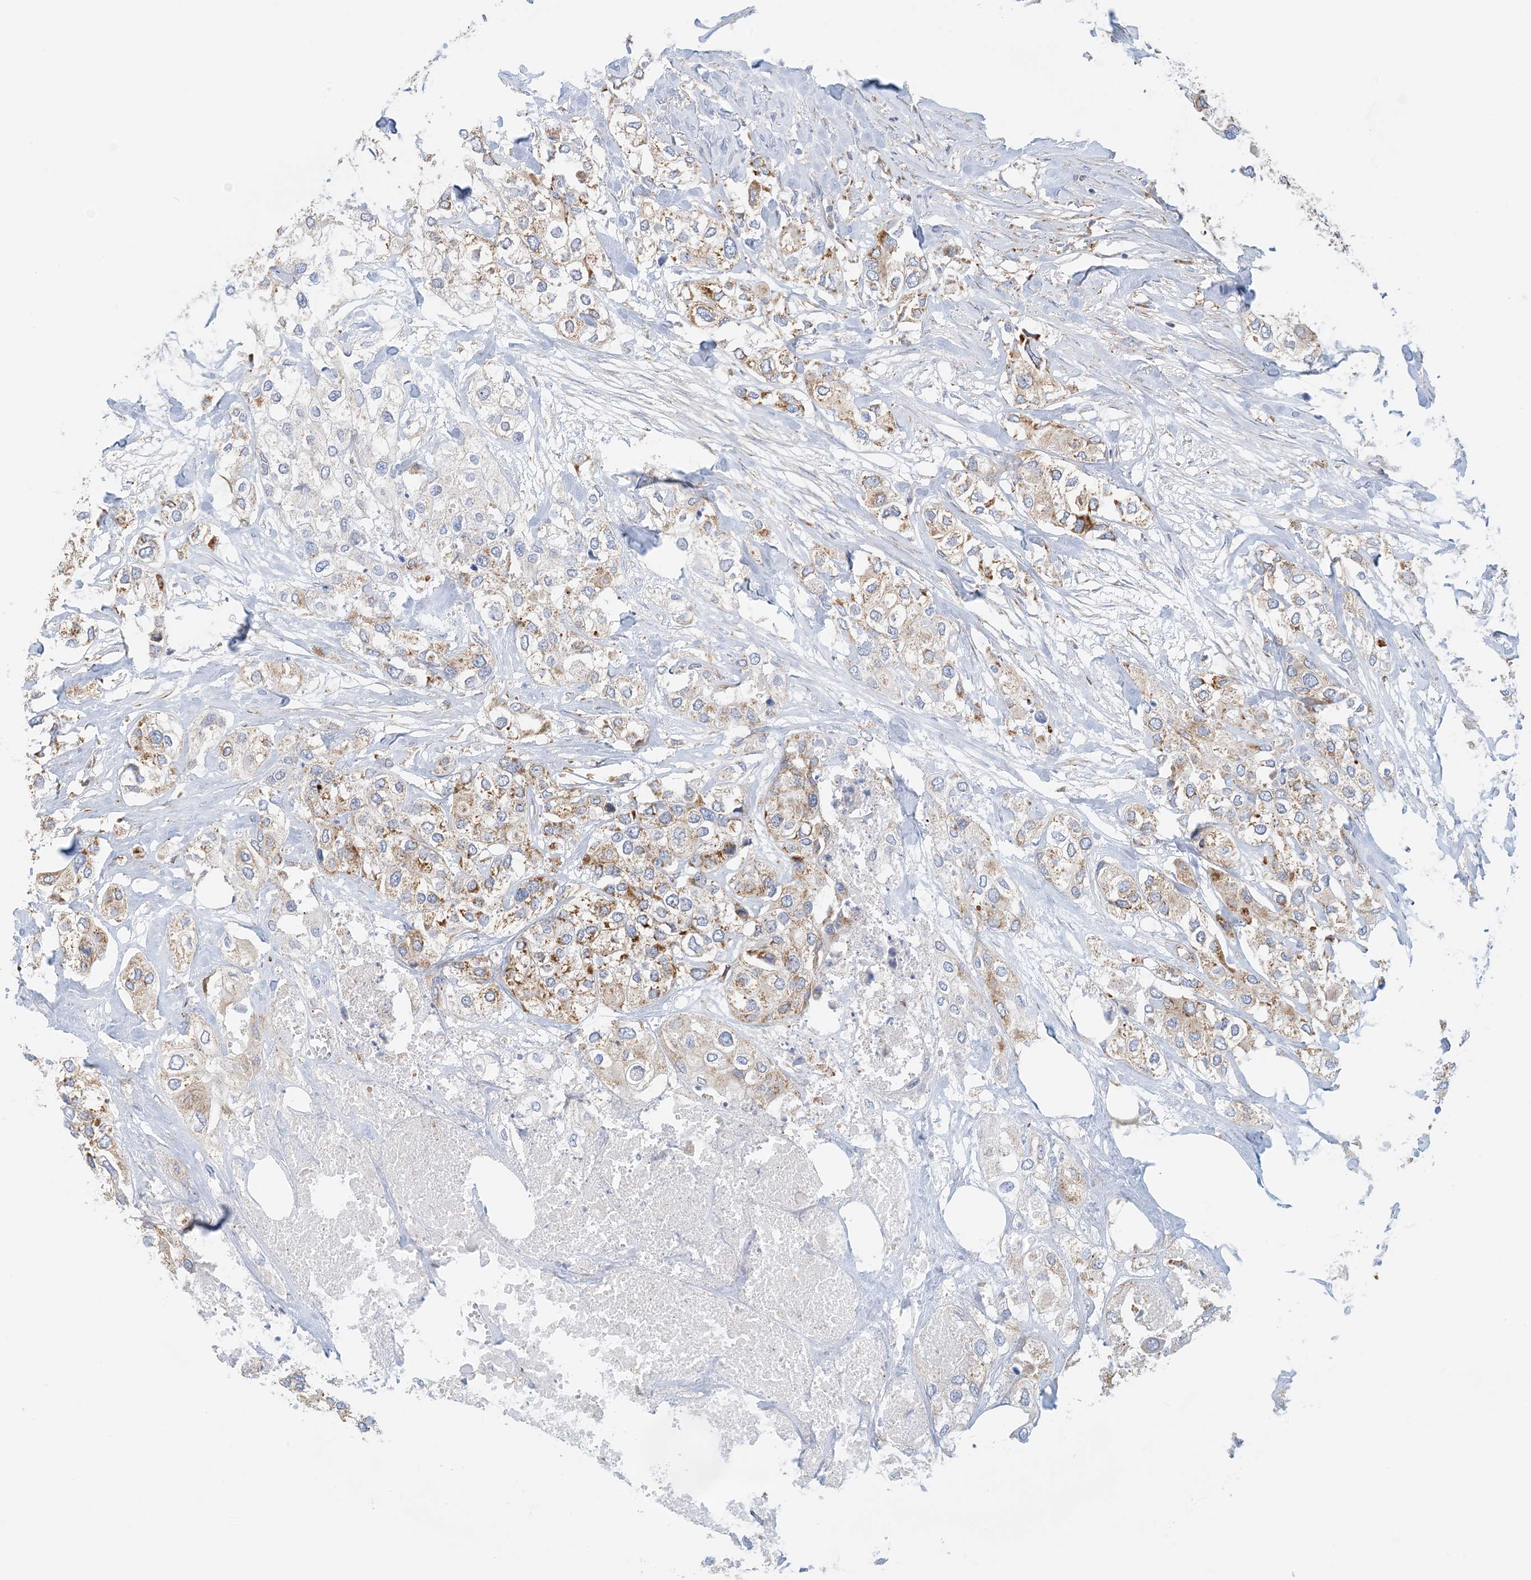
{"staining": {"intensity": "moderate", "quantity": "25%-75%", "location": "cytoplasmic/membranous"}, "tissue": "urothelial cancer", "cell_type": "Tumor cells", "image_type": "cancer", "snomed": [{"axis": "morphology", "description": "Urothelial carcinoma, High grade"}, {"axis": "topography", "description": "Urinary bladder"}], "caption": "High-grade urothelial carcinoma stained with IHC exhibits moderate cytoplasmic/membranous staining in approximately 25%-75% of tumor cells. The staining was performed using DAB, with brown indicating positive protein expression. Nuclei are stained blue with hematoxylin.", "gene": "COA3", "patient": {"sex": "male", "age": 64}}